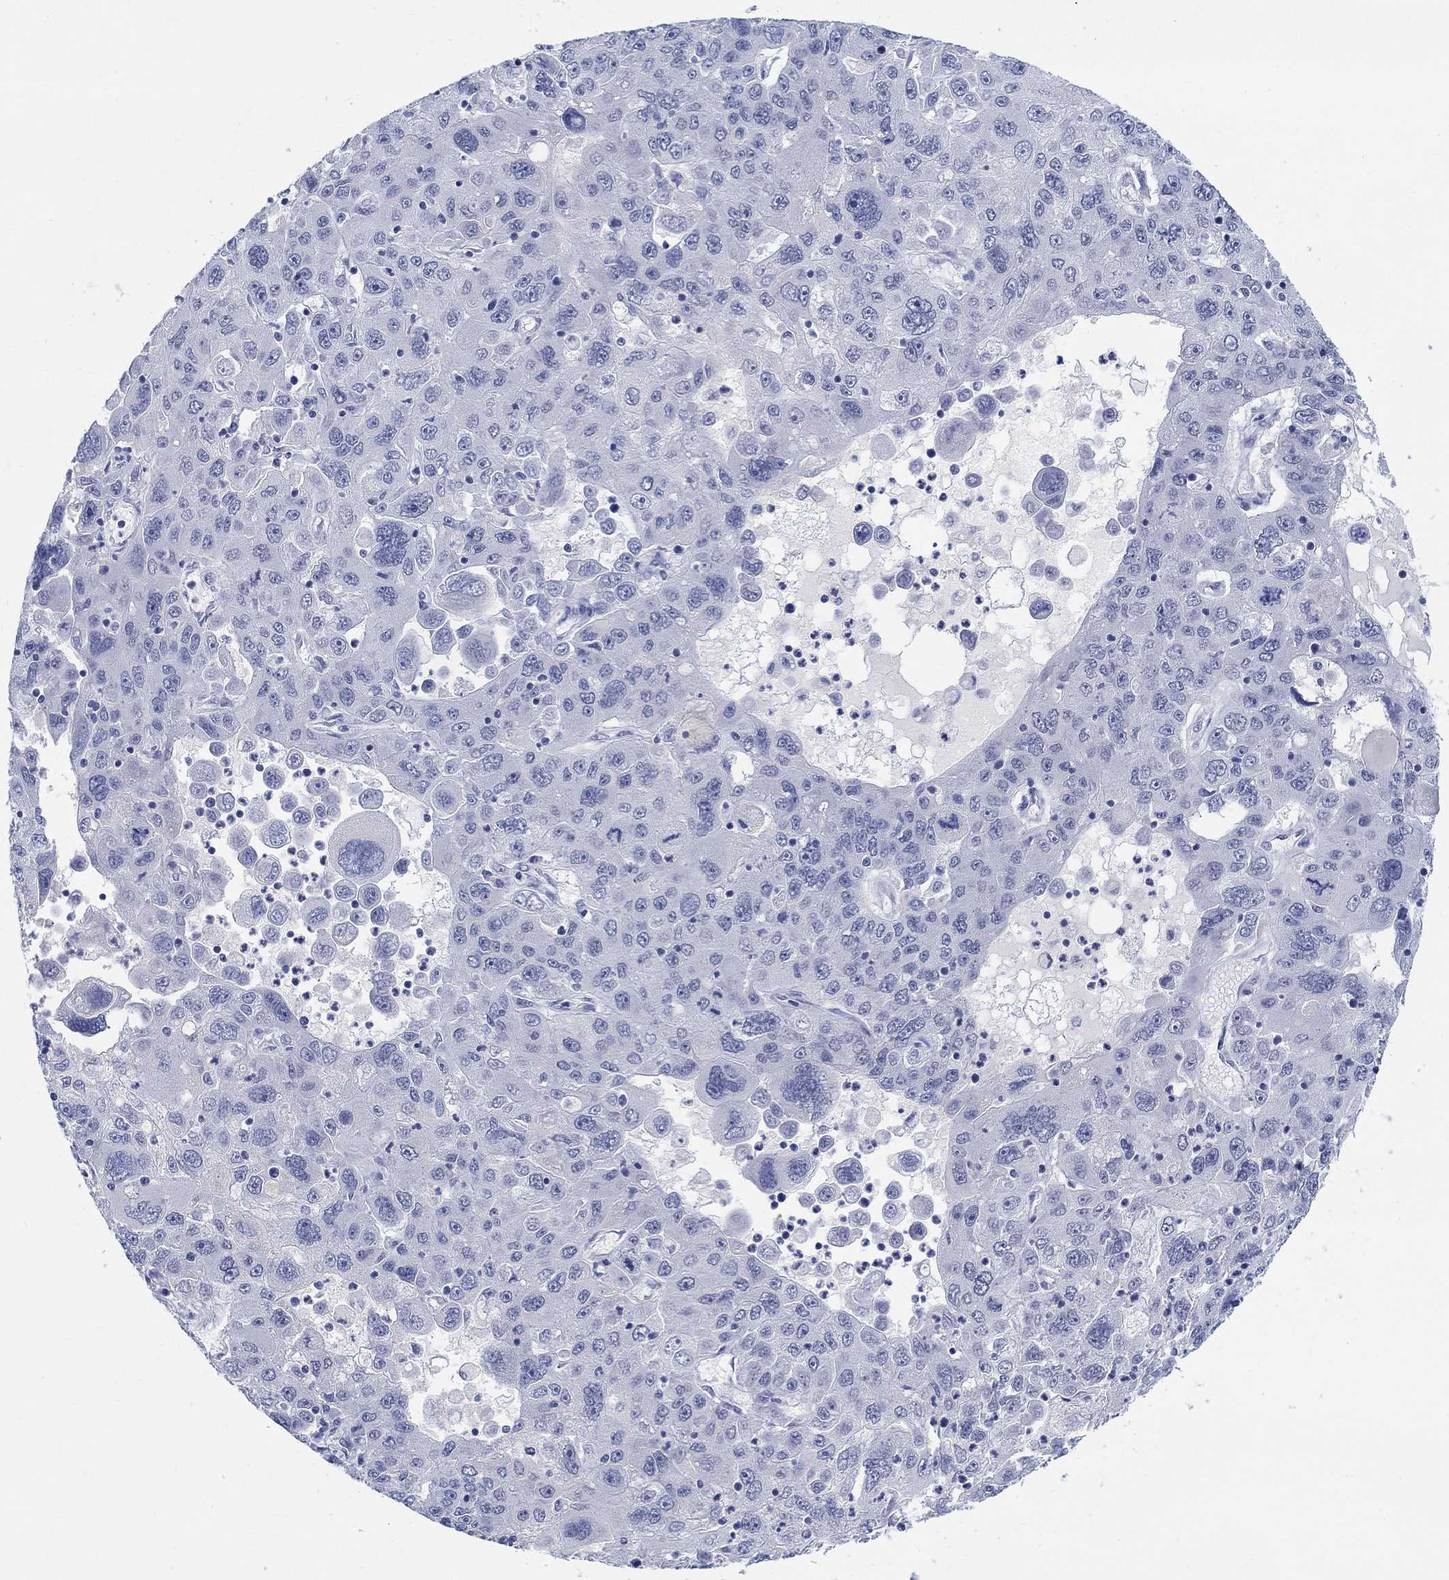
{"staining": {"intensity": "negative", "quantity": "none", "location": "none"}, "tissue": "stomach cancer", "cell_type": "Tumor cells", "image_type": "cancer", "snomed": [{"axis": "morphology", "description": "Adenocarcinoma, NOS"}, {"axis": "topography", "description": "Stomach"}], "caption": "This histopathology image is of adenocarcinoma (stomach) stained with immunohistochemistry (IHC) to label a protein in brown with the nuclei are counter-stained blue. There is no expression in tumor cells.", "gene": "ANKS1B", "patient": {"sex": "male", "age": 56}}